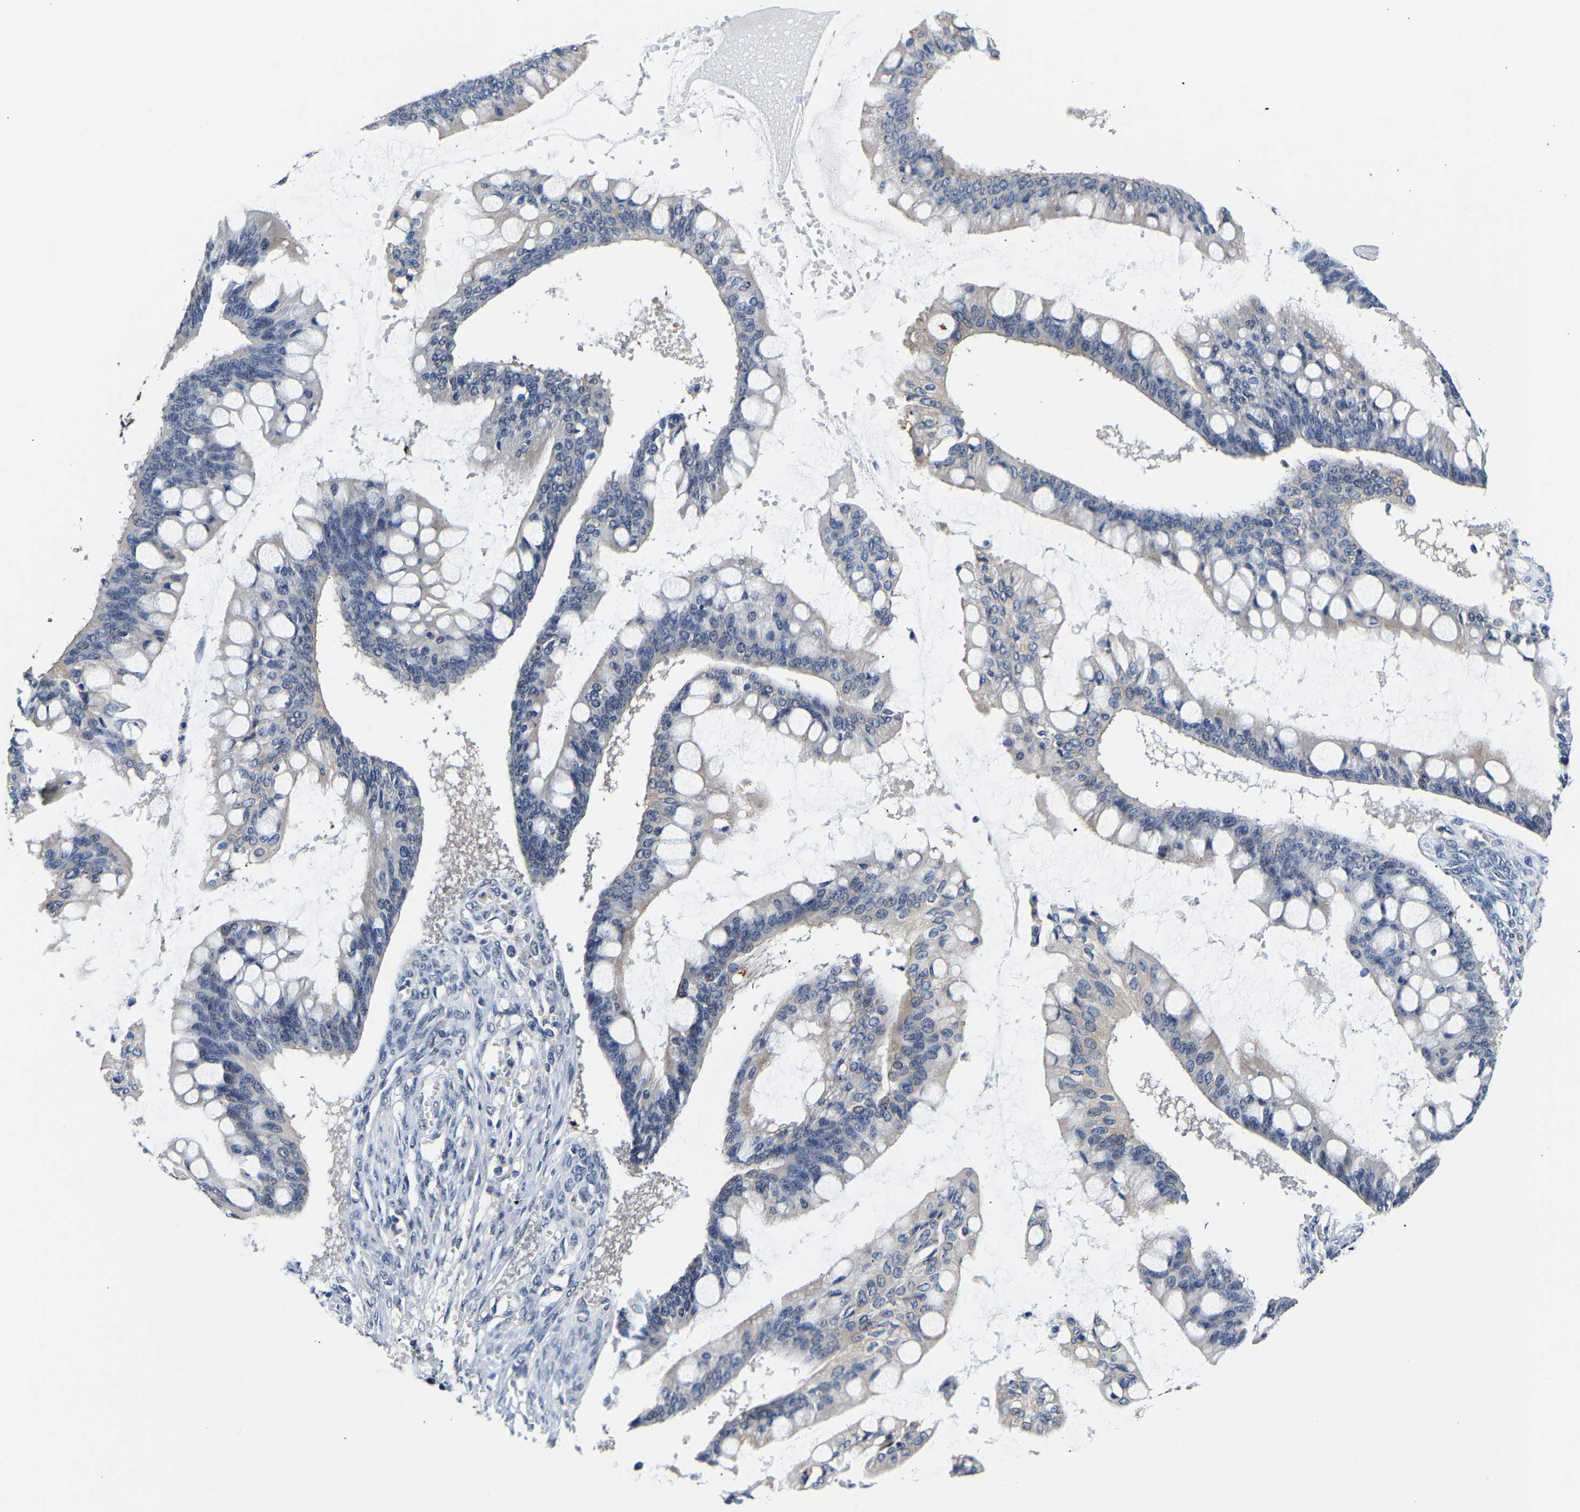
{"staining": {"intensity": "negative", "quantity": "none", "location": "none"}, "tissue": "ovarian cancer", "cell_type": "Tumor cells", "image_type": "cancer", "snomed": [{"axis": "morphology", "description": "Cystadenocarcinoma, mucinous, NOS"}, {"axis": "topography", "description": "Ovary"}], "caption": "This is an immunohistochemistry (IHC) micrograph of human mucinous cystadenocarcinoma (ovarian). There is no expression in tumor cells.", "gene": "METTL16", "patient": {"sex": "female", "age": 73}}